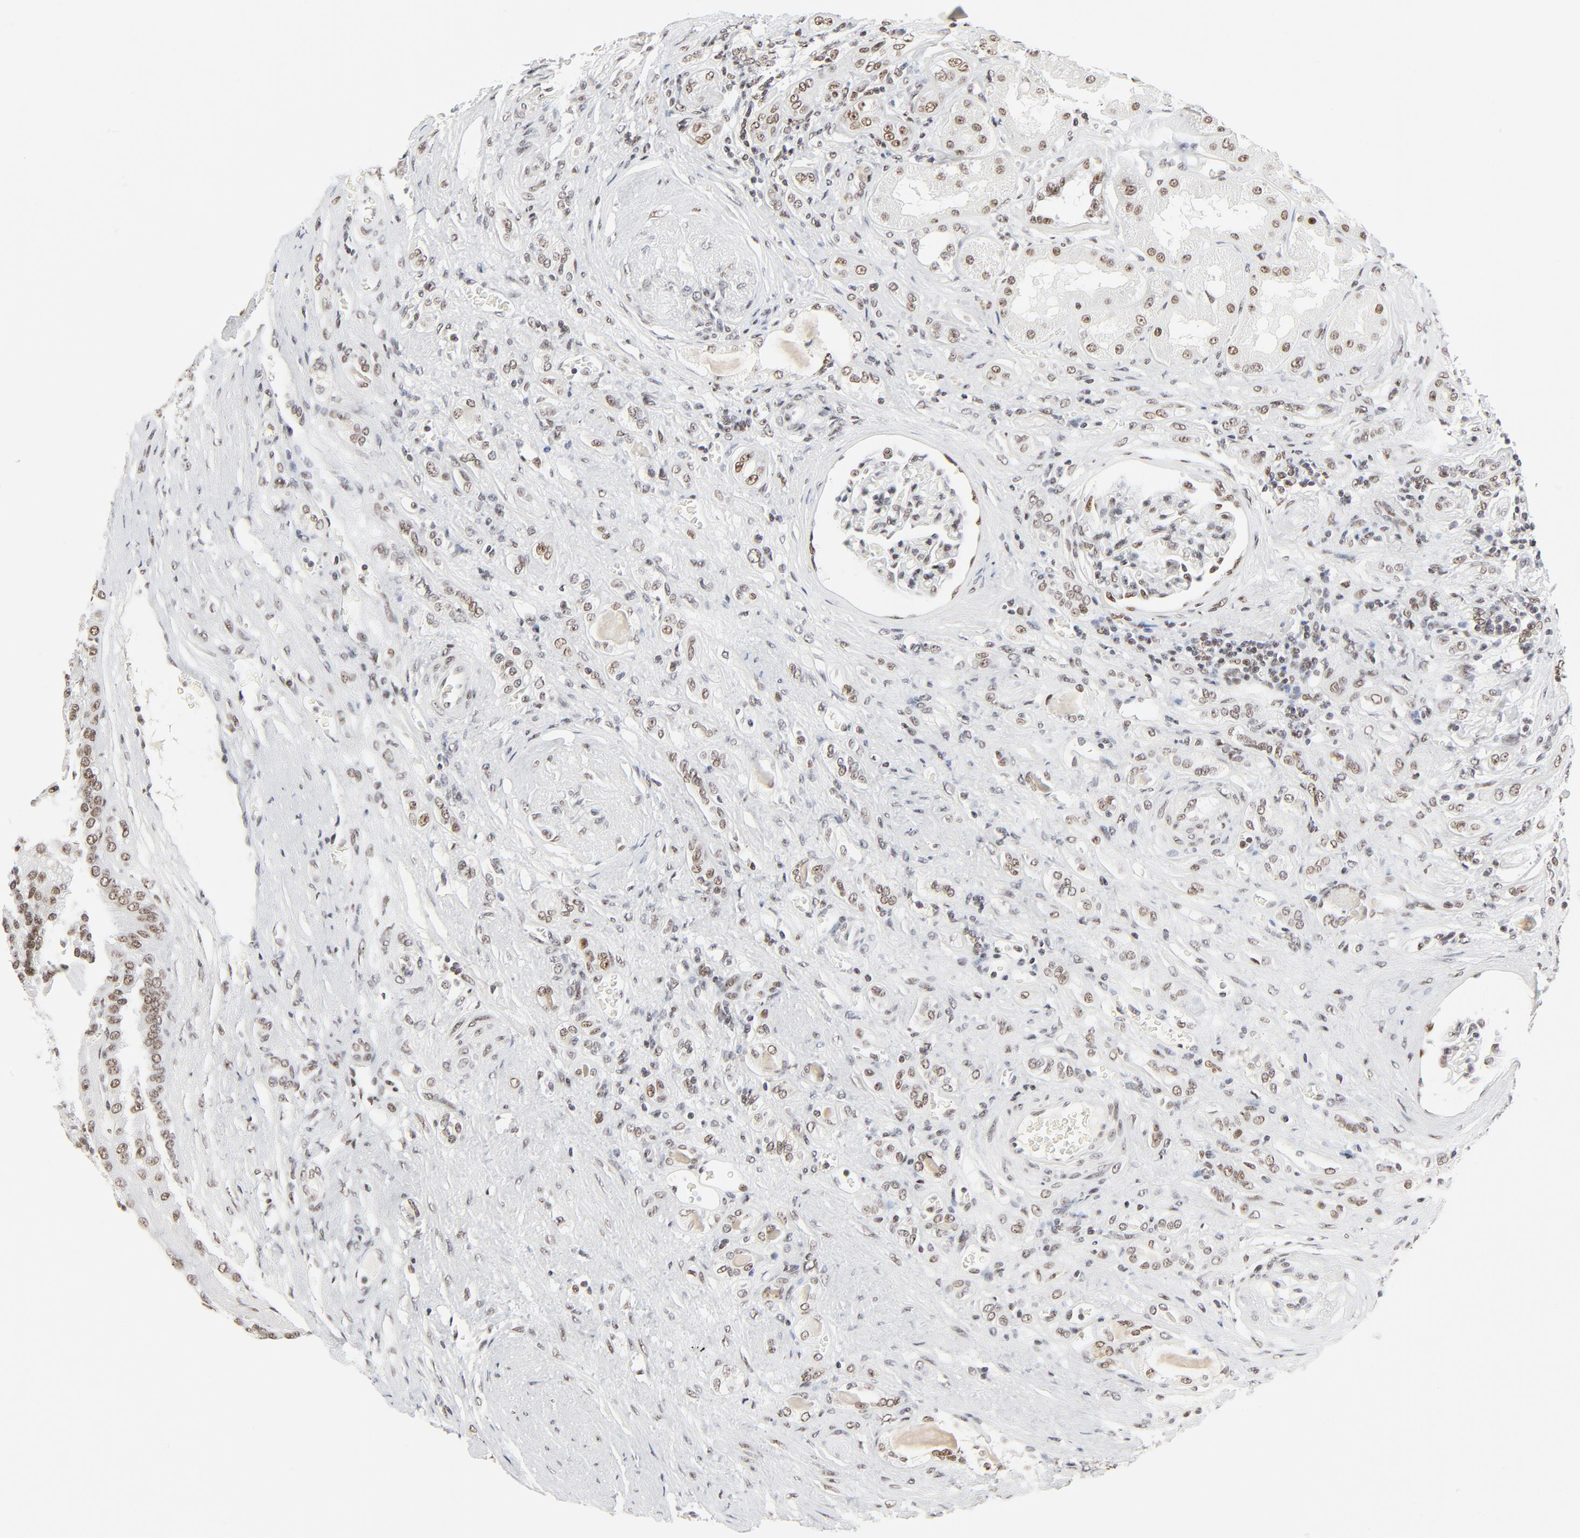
{"staining": {"intensity": "moderate", "quantity": ">75%", "location": "nuclear"}, "tissue": "renal cancer", "cell_type": "Tumor cells", "image_type": "cancer", "snomed": [{"axis": "morphology", "description": "Adenocarcinoma, NOS"}, {"axis": "topography", "description": "Kidney"}], "caption": "Protein staining by IHC exhibits moderate nuclear expression in about >75% of tumor cells in adenocarcinoma (renal). Nuclei are stained in blue.", "gene": "GTF2H1", "patient": {"sex": "male", "age": 46}}